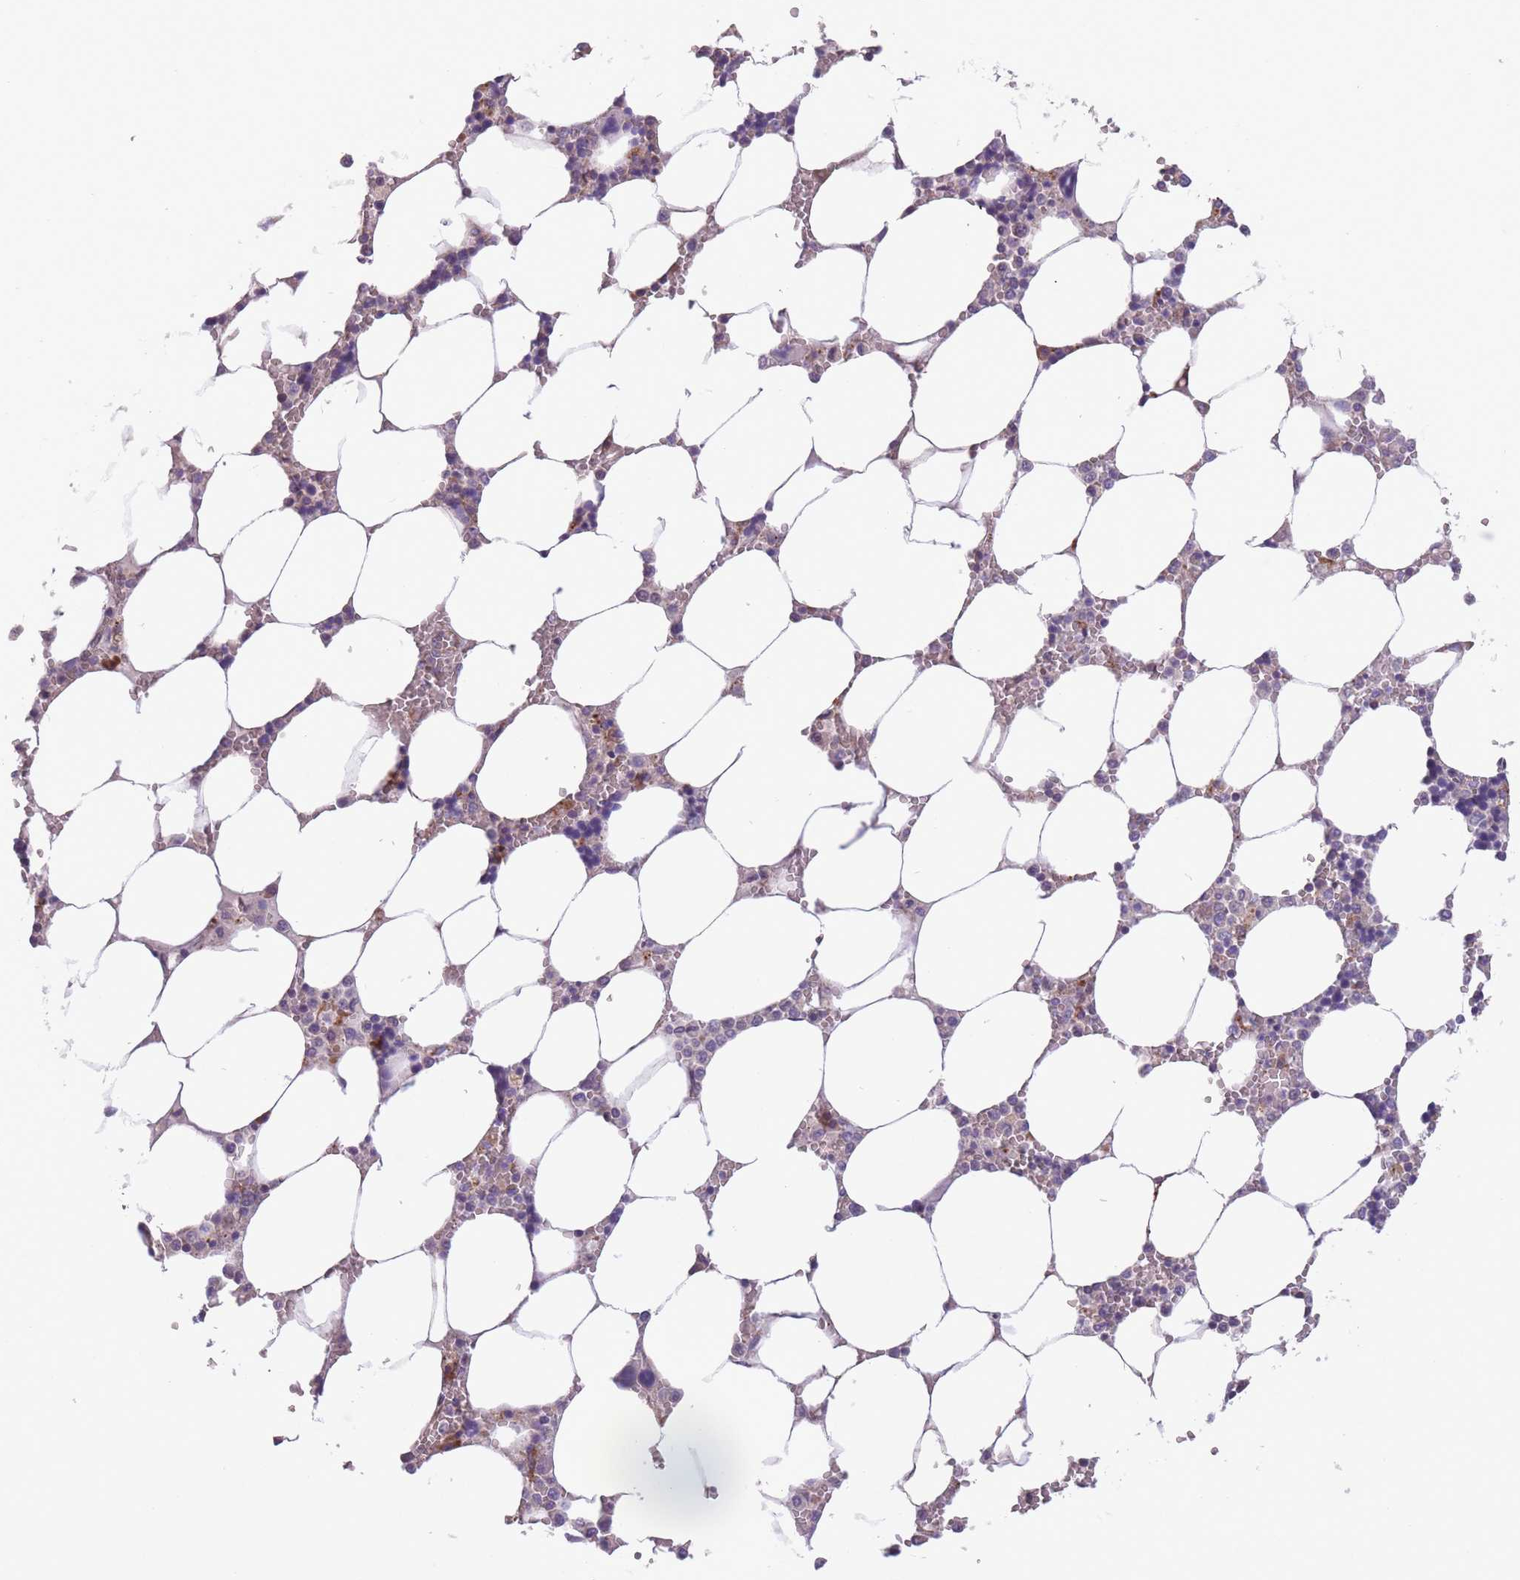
{"staining": {"intensity": "moderate", "quantity": "<25%", "location": "cytoplasmic/membranous"}, "tissue": "bone marrow", "cell_type": "Hematopoietic cells", "image_type": "normal", "snomed": [{"axis": "morphology", "description": "Normal tissue, NOS"}, {"axis": "topography", "description": "Bone marrow"}], "caption": "Immunohistochemistry histopathology image of normal bone marrow: bone marrow stained using immunohistochemistry (IHC) exhibits low levels of moderate protein expression localized specifically in the cytoplasmic/membranous of hematopoietic cells, appearing as a cytoplasmic/membranous brown color.", "gene": "ITPKC", "patient": {"sex": "male", "age": 64}}